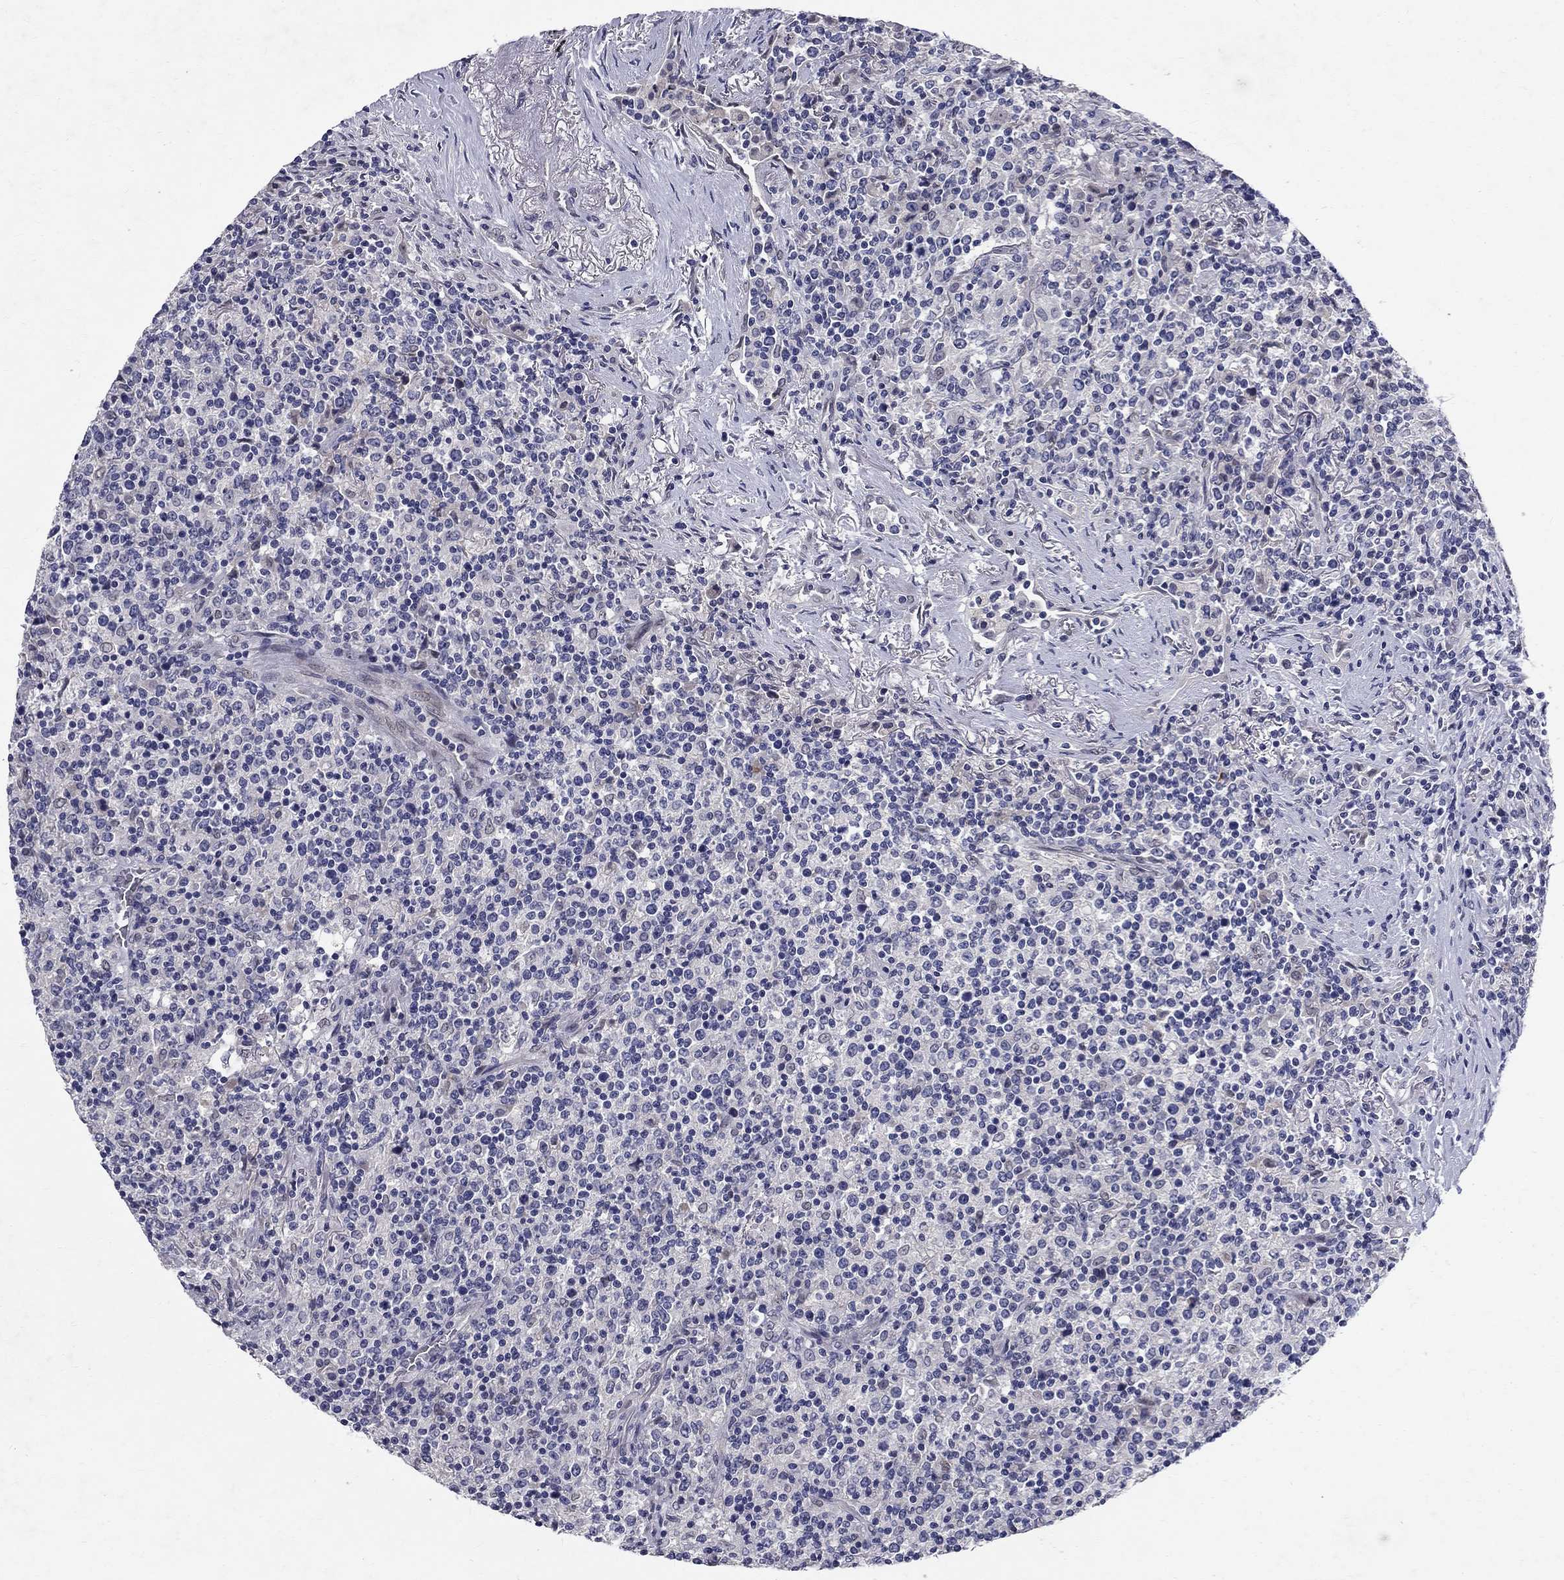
{"staining": {"intensity": "negative", "quantity": "none", "location": "none"}, "tissue": "lymphoma", "cell_type": "Tumor cells", "image_type": "cancer", "snomed": [{"axis": "morphology", "description": "Malignant lymphoma, non-Hodgkin's type, High grade"}, {"axis": "topography", "description": "Lung"}], "caption": "High power microscopy photomicrograph of an immunohistochemistry histopathology image of lymphoma, revealing no significant staining in tumor cells.", "gene": "RBFOX1", "patient": {"sex": "male", "age": 79}}